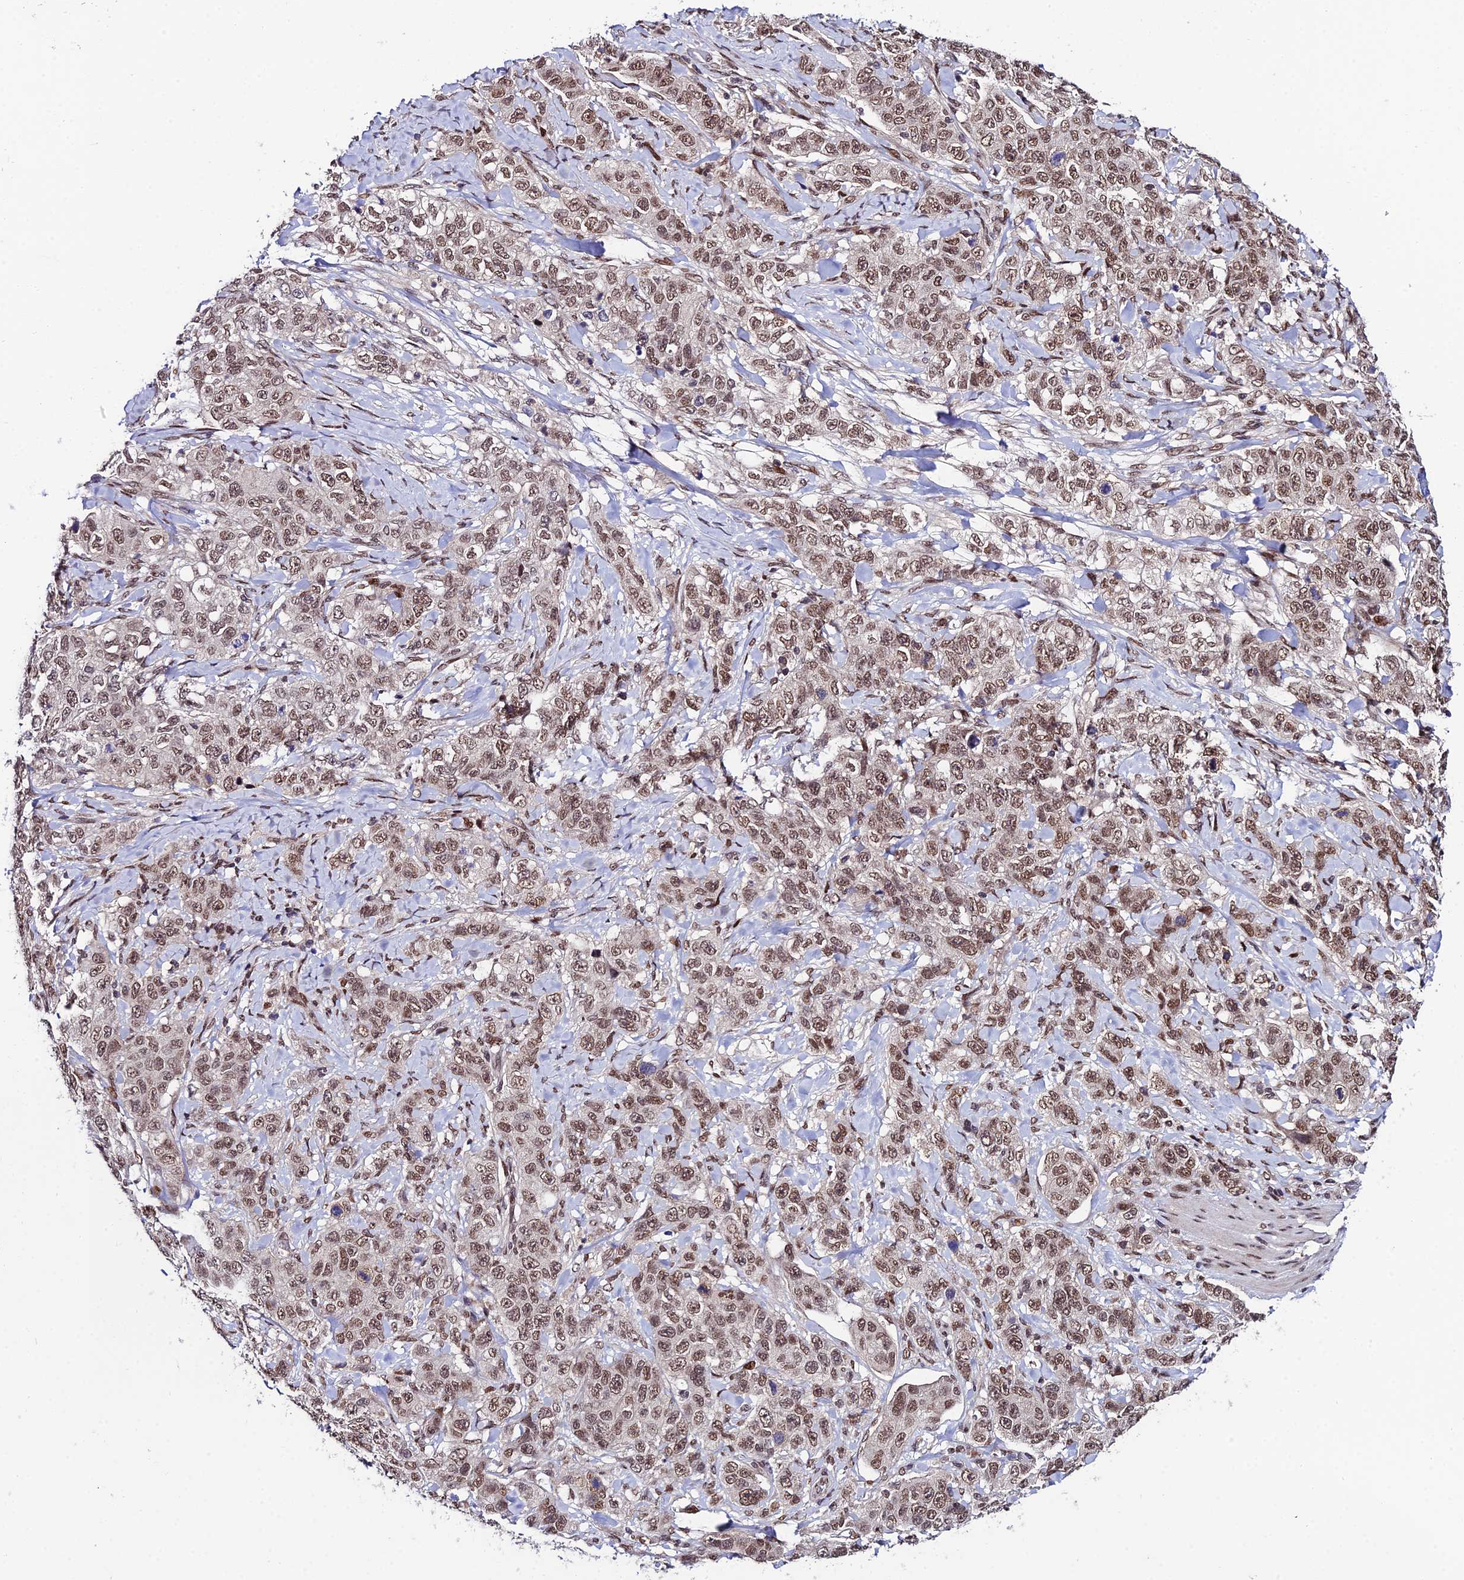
{"staining": {"intensity": "moderate", "quantity": ">75%", "location": "nuclear"}, "tissue": "stomach cancer", "cell_type": "Tumor cells", "image_type": "cancer", "snomed": [{"axis": "morphology", "description": "Adenocarcinoma, NOS"}, {"axis": "topography", "description": "Stomach"}], "caption": "High-power microscopy captured an IHC micrograph of stomach cancer, revealing moderate nuclear staining in about >75% of tumor cells. The protein of interest is stained brown, and the nuclei are stained in blue (DAB IHC with brightfield microscopy, high magnification).", "gene": "SYT15", "patient": {"sex": "male", "age": 48}}